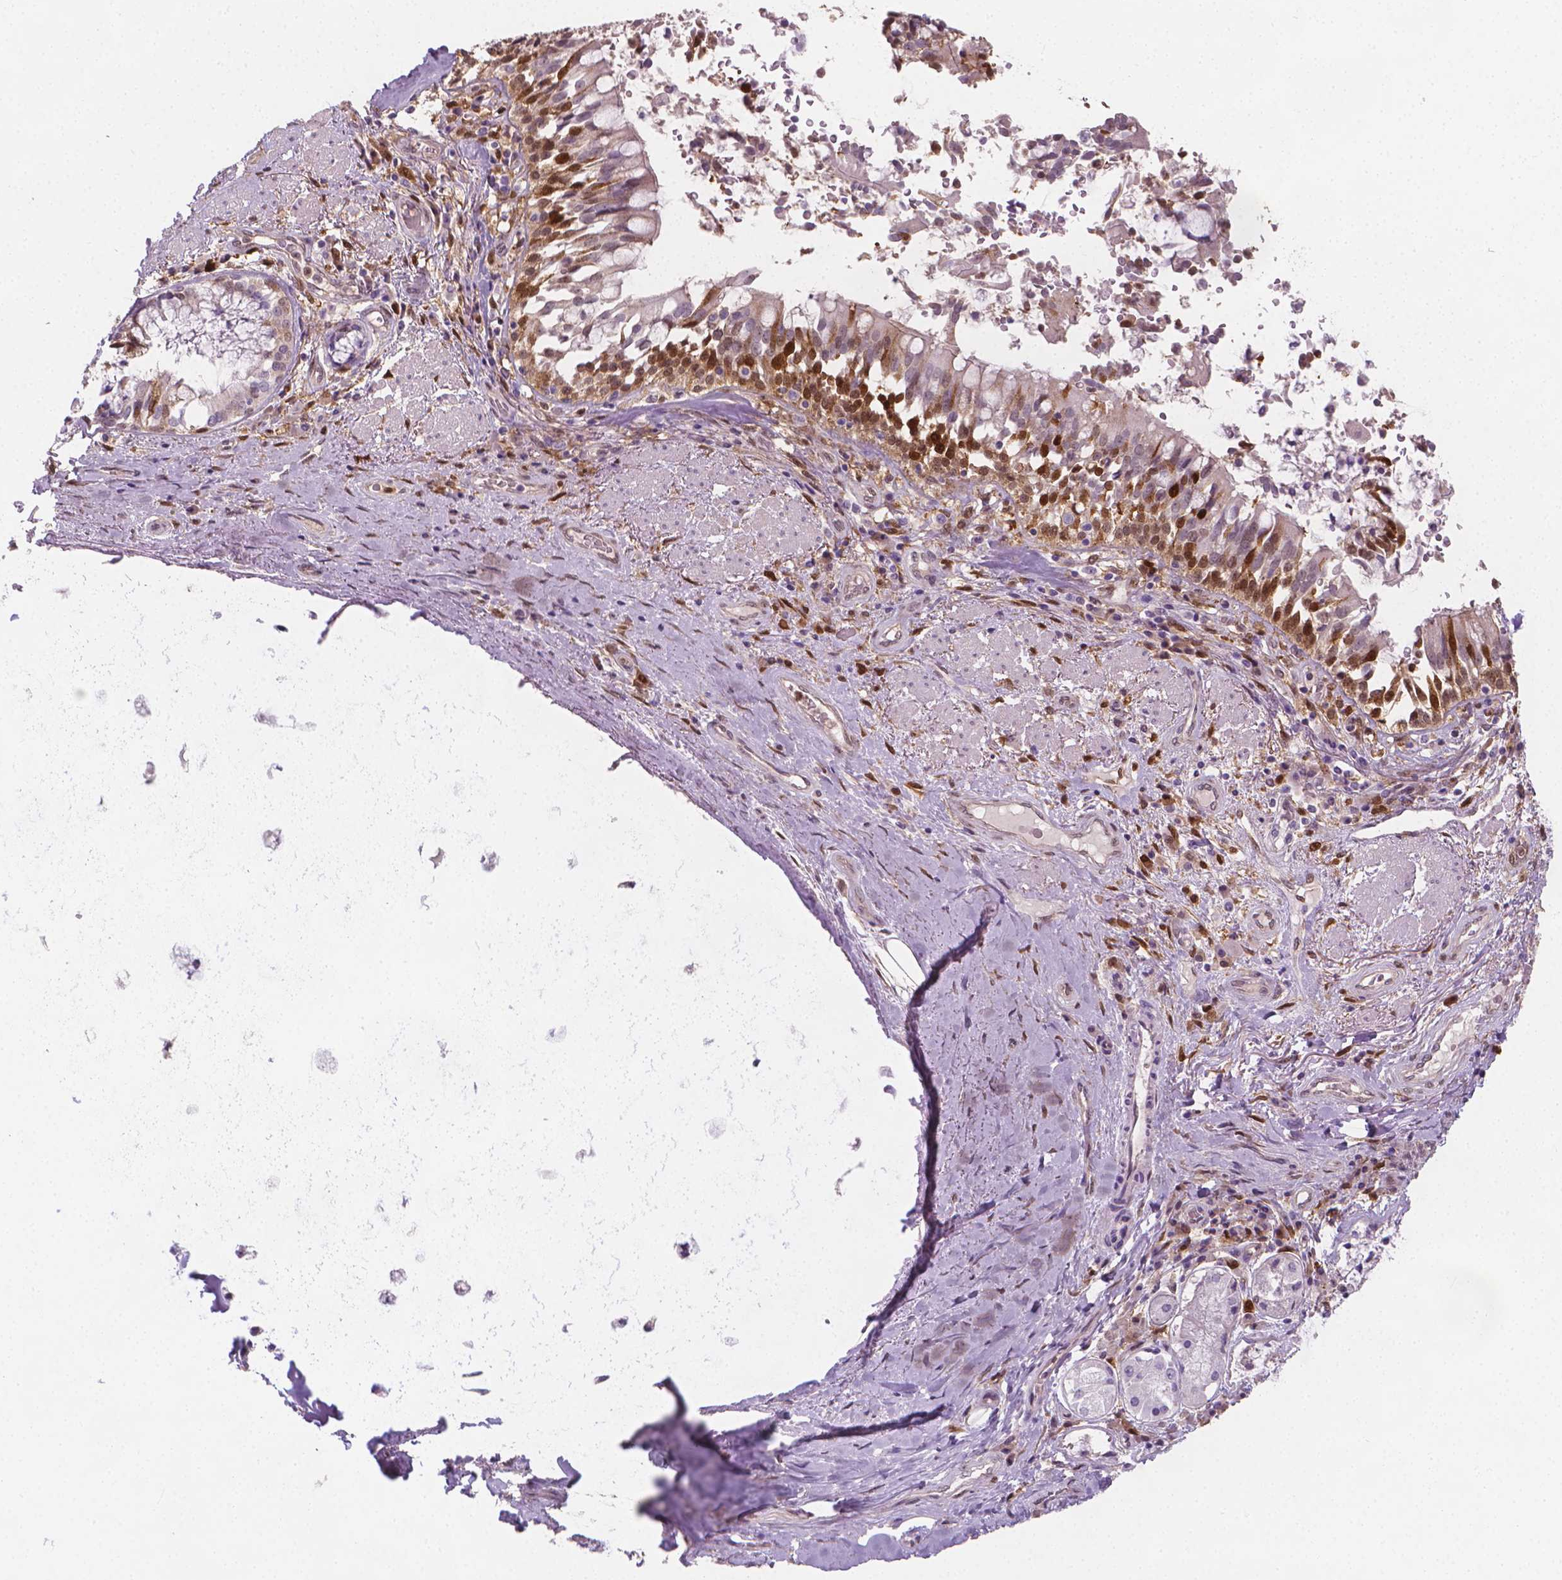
{"staining": {"intensity": "moderate", "quantity": "<25%", "location": "cytoplasmic/membranous"}, "tissue": "adipose tissue", "cell_type": "Adipocytes", "image_type": "normal", "snomed": [{"axis": "morphology", "description": "Normal tissue, NOS"}, {"axis": "topography", "description": "Cartilage tissue"}, {"axis": "topography", "description": "Bronchus"}], "caption": "Immunohistochemistry histopathology image of normal adipose tissue stained for a protein (brown), which shows low levels of moderate cytoplasmic/membranous staining in approximately <25% of adipocytes.", "gene": "TNFAIP2", "patient": {"sex": "male", "age": 64}}